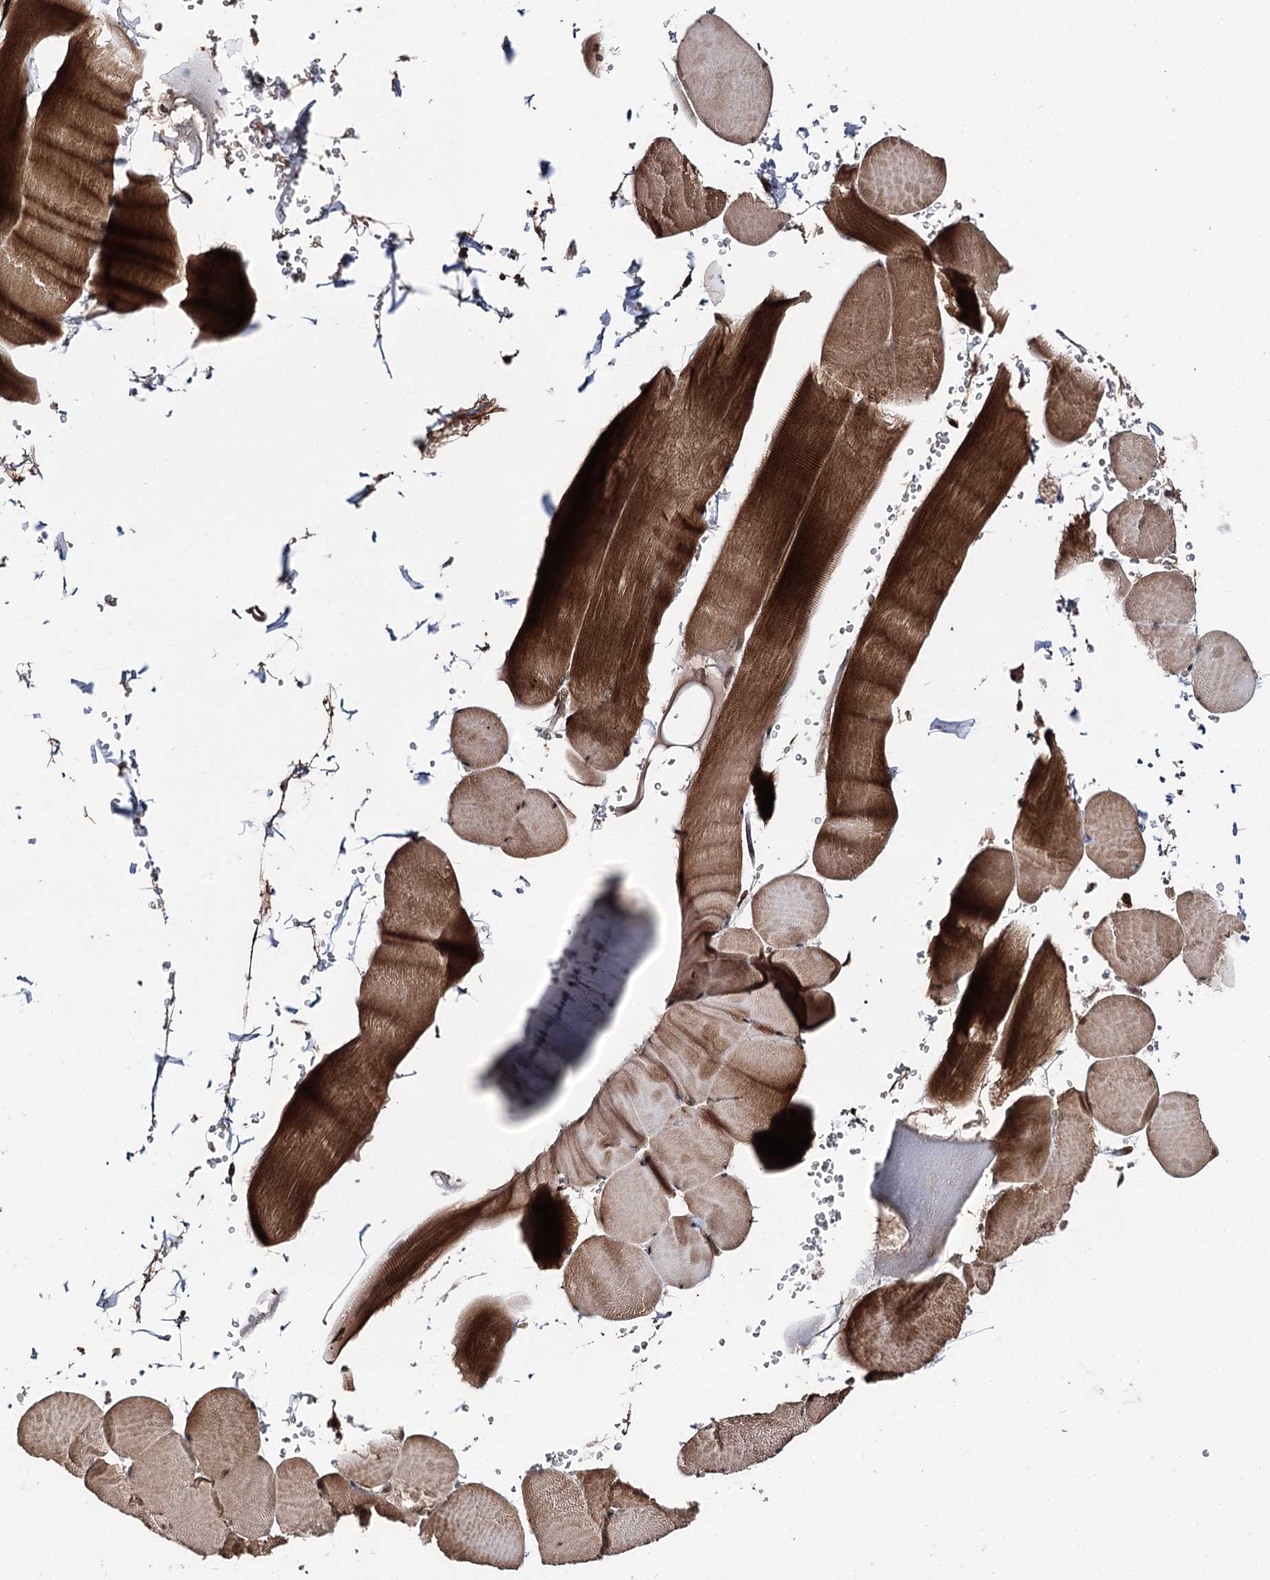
{"staining": {"intensity": "strong", "quantity": ">75%", "location": "cytoplasmic/membranous,nuclear"}, "tissue": "skeletal muscle", "cell_type": "Myocytes", "image_type": "normal", "snomed": [{"axis": "morphology", "description": "Normal tissue, NOS"}, {"axis": "topography", "description": "Skeletal muscle"}, {"axis": "topography", "description": "Head-Neck"}], "caption": "Myocytes reveal high levels of strong cytoplasmic/membranous,nuclear expression in about >75% of cells in normal human skeletal muscle. (Stains: DAB (3,3'-diaminobenzidine) in brown, nuclei in blue, Microscopy: brightfield microscopy at high magnification).", "gene": "FAM53B", "patient": {"sex": "male", "age": 66}}